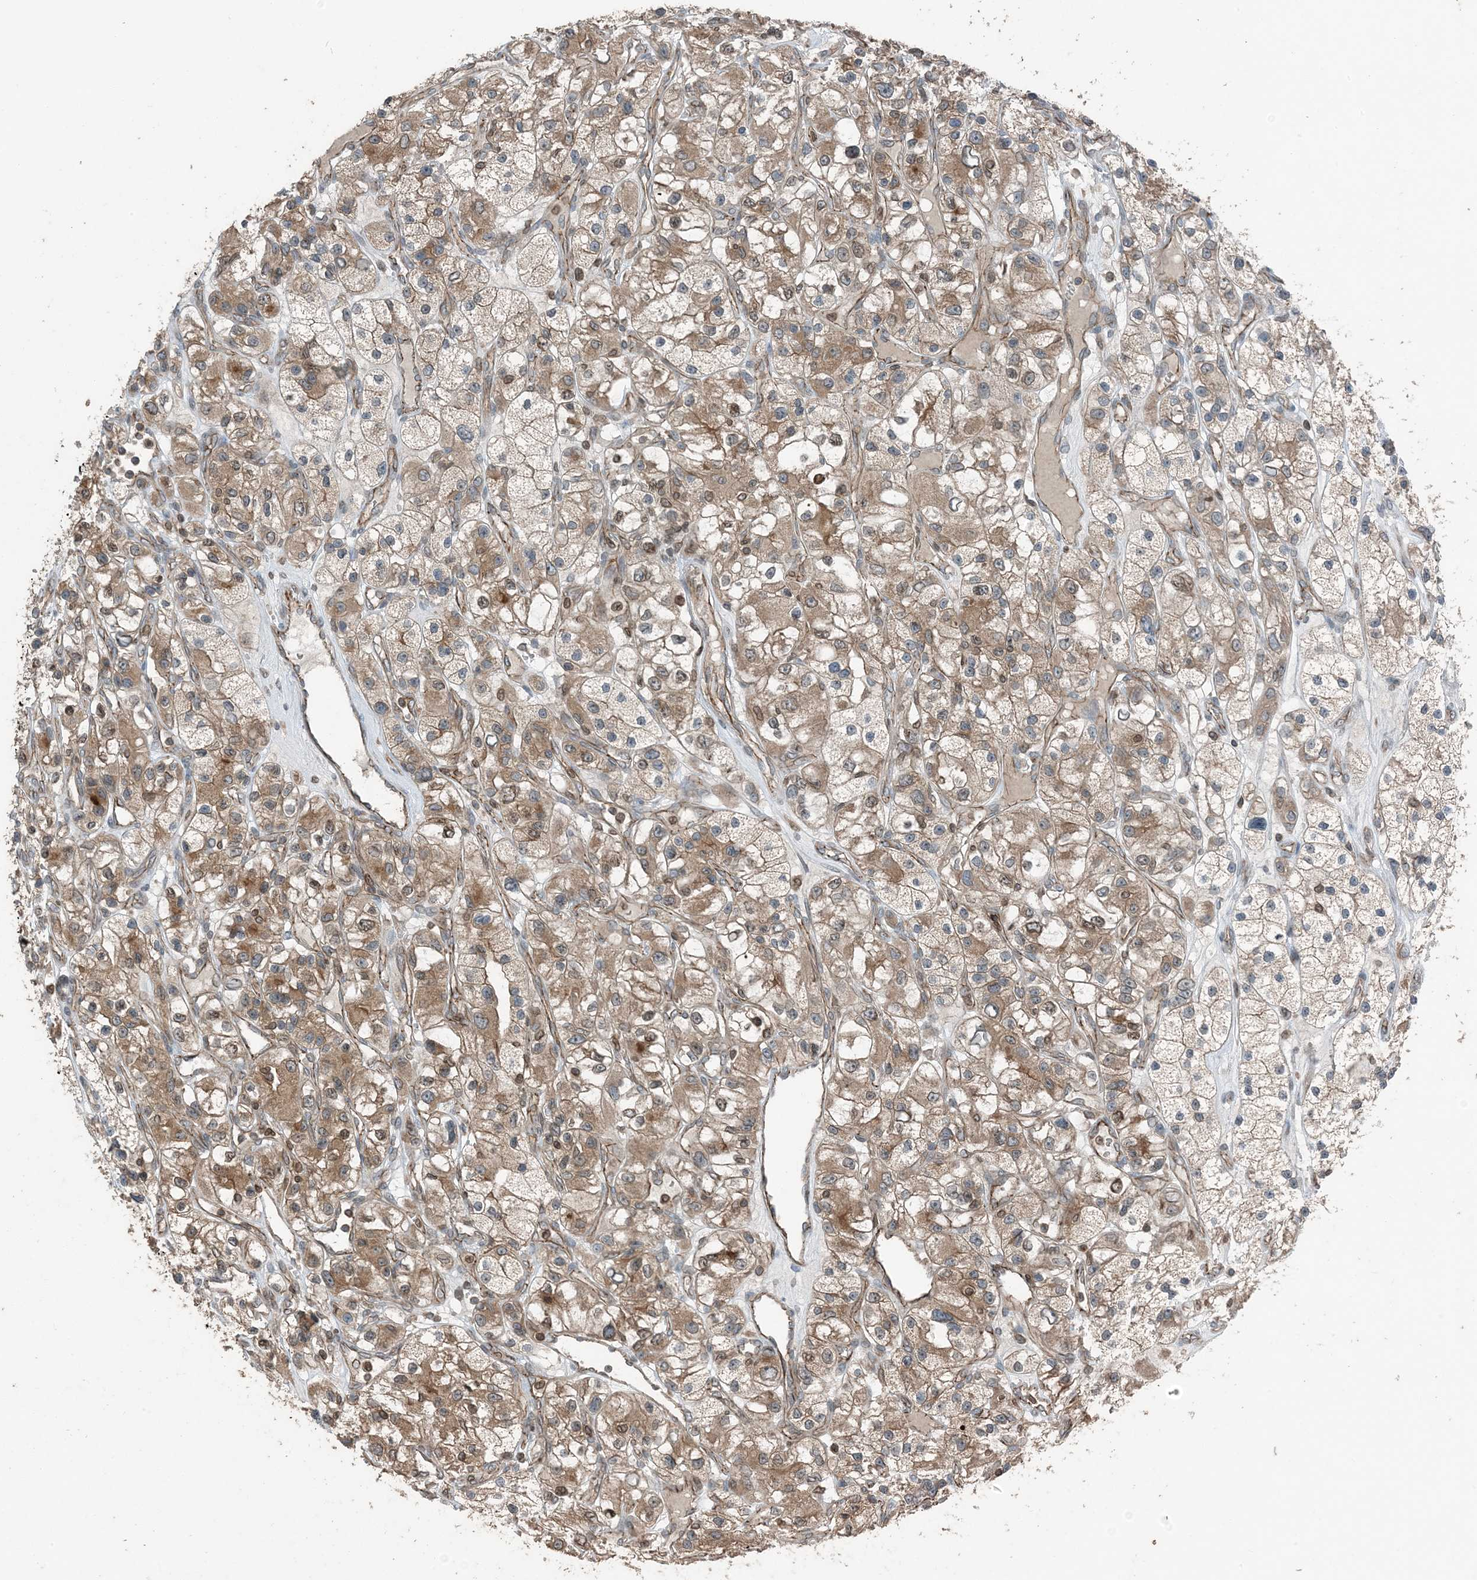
{"staining": {"intensity": "moderate", "quantity": ">75%", "location": "cytoplasmic/membranous,nuclear"}, "tissue": "renal cancer", "cell_type": "Tumor cells", "image_type": "cancer", "snomed": [{"axis": "morphology", "description": "Adenocarcinoma, NOS"}, {"axis": "topography", "description": "Kidney"}], "caption": "Renal cancer stained for a protein (brown) demonstrates moderate cytoplasmic/membranous and nuclear positive expression in about >75% of tumor cells.", "gene": "ZFAND2B", "patient": {"sex": "female", "age": 57}}